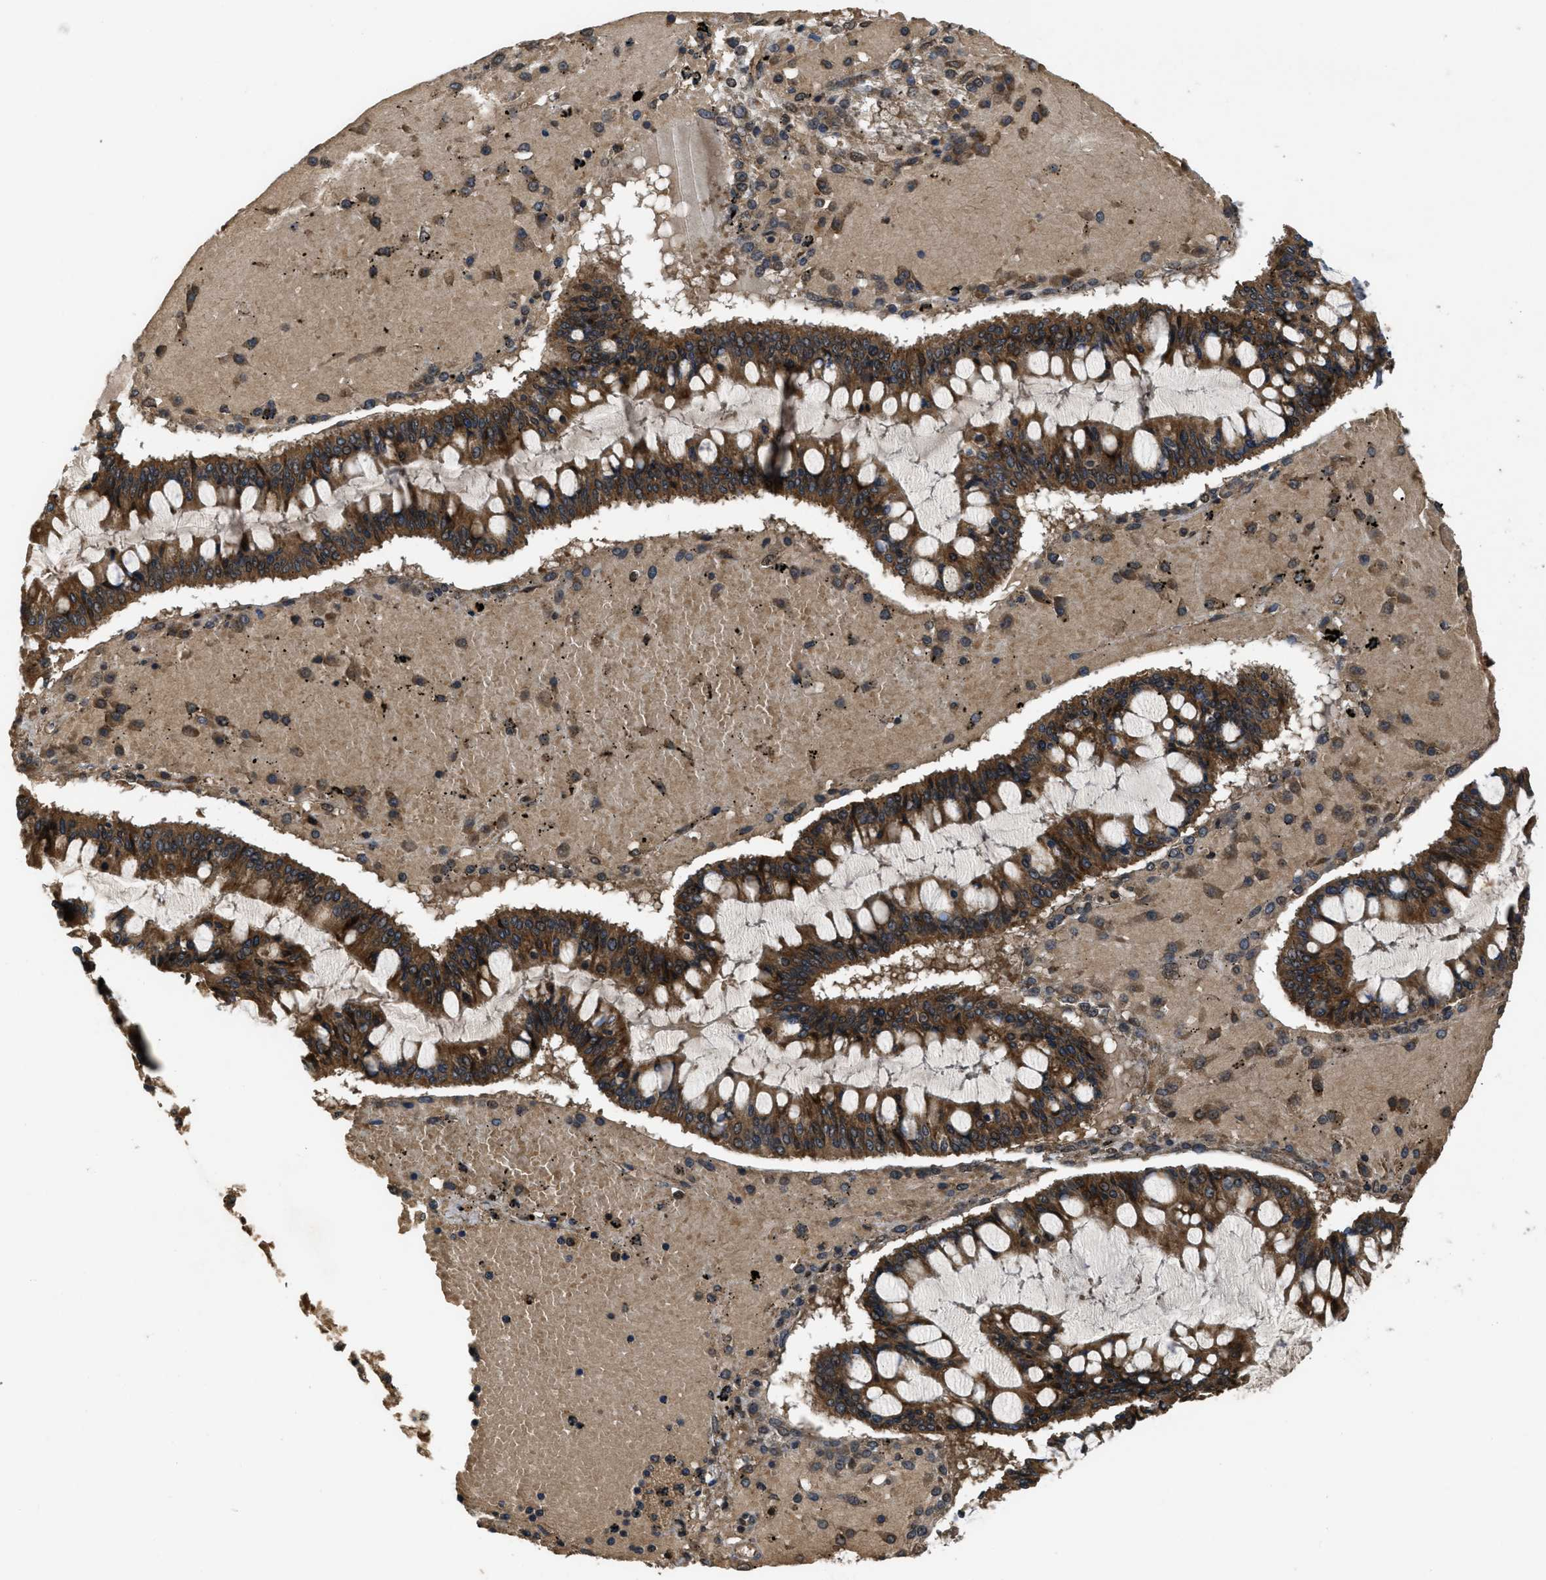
{"staining": {"intensity": "moderate", "quantity": ">75%", "location": "cytoplasmic/membranous"}, "tissue": "ovarian cancer", "cell_type": "Tumor cells", "image_type": "cancer", "snomed": [{"axis": "morphology", "description": "Cystadenocarcinoma, mucinous, NOS"}, {"axis": "topography", "description": "Ovary"}], "caption": "DAB (3,3'-diaminobenzidine) immunohistochemical staining of human mucinous cystadenocarcinoma (ovarian) reveals moderate cytoplasmic/membranous protein staining in about >75% of tumor cells. (DAB = brown stain, brightfield microscopy at high magnification).", "gene": "SPTLC1", "patient": {"sex": "female", "age": 73}}